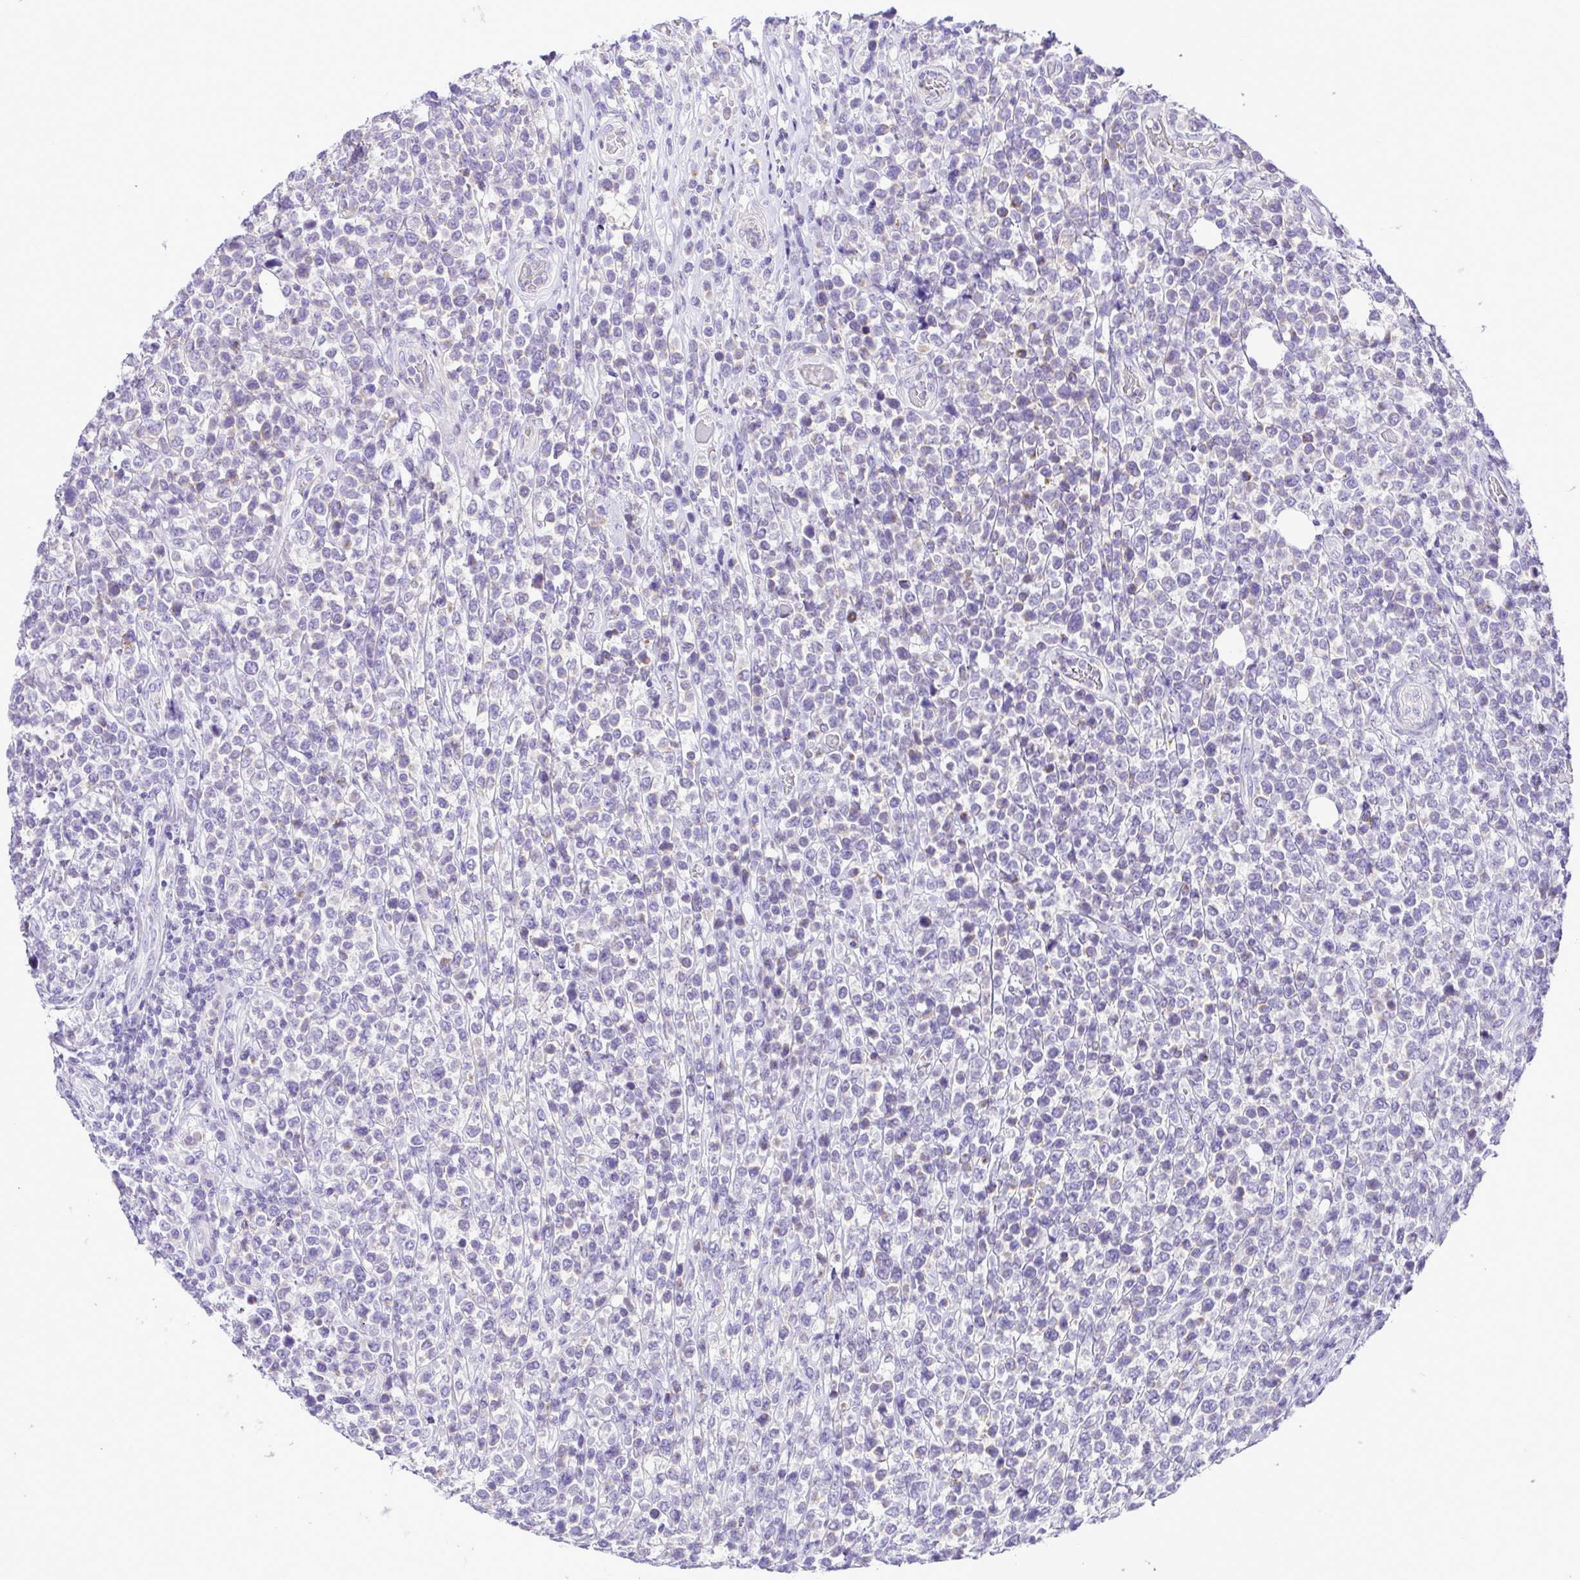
{"staining": {"intensity": "negative", "quantity": "none", "location": "none"}, "tissue": "lymphoma", "cell_type": "Tumor cells", "image_type": "cancer", "snomed": [{"axis": "morphology", "description": "Malignant lymphoma, non-Hodgkin's type, High grade"}, {"axis": "topography", "description": "Soft tissue"}], "caption": "Protein analysis of lymphoma demonstrates no significant expression in tumor cells. (DAB (3,3'-diaminobenzidine) IHC visualized using brightfield microscopy, high magnification).", "gene": "SYT1", "patient": {"sex": "female", "age": 56}}